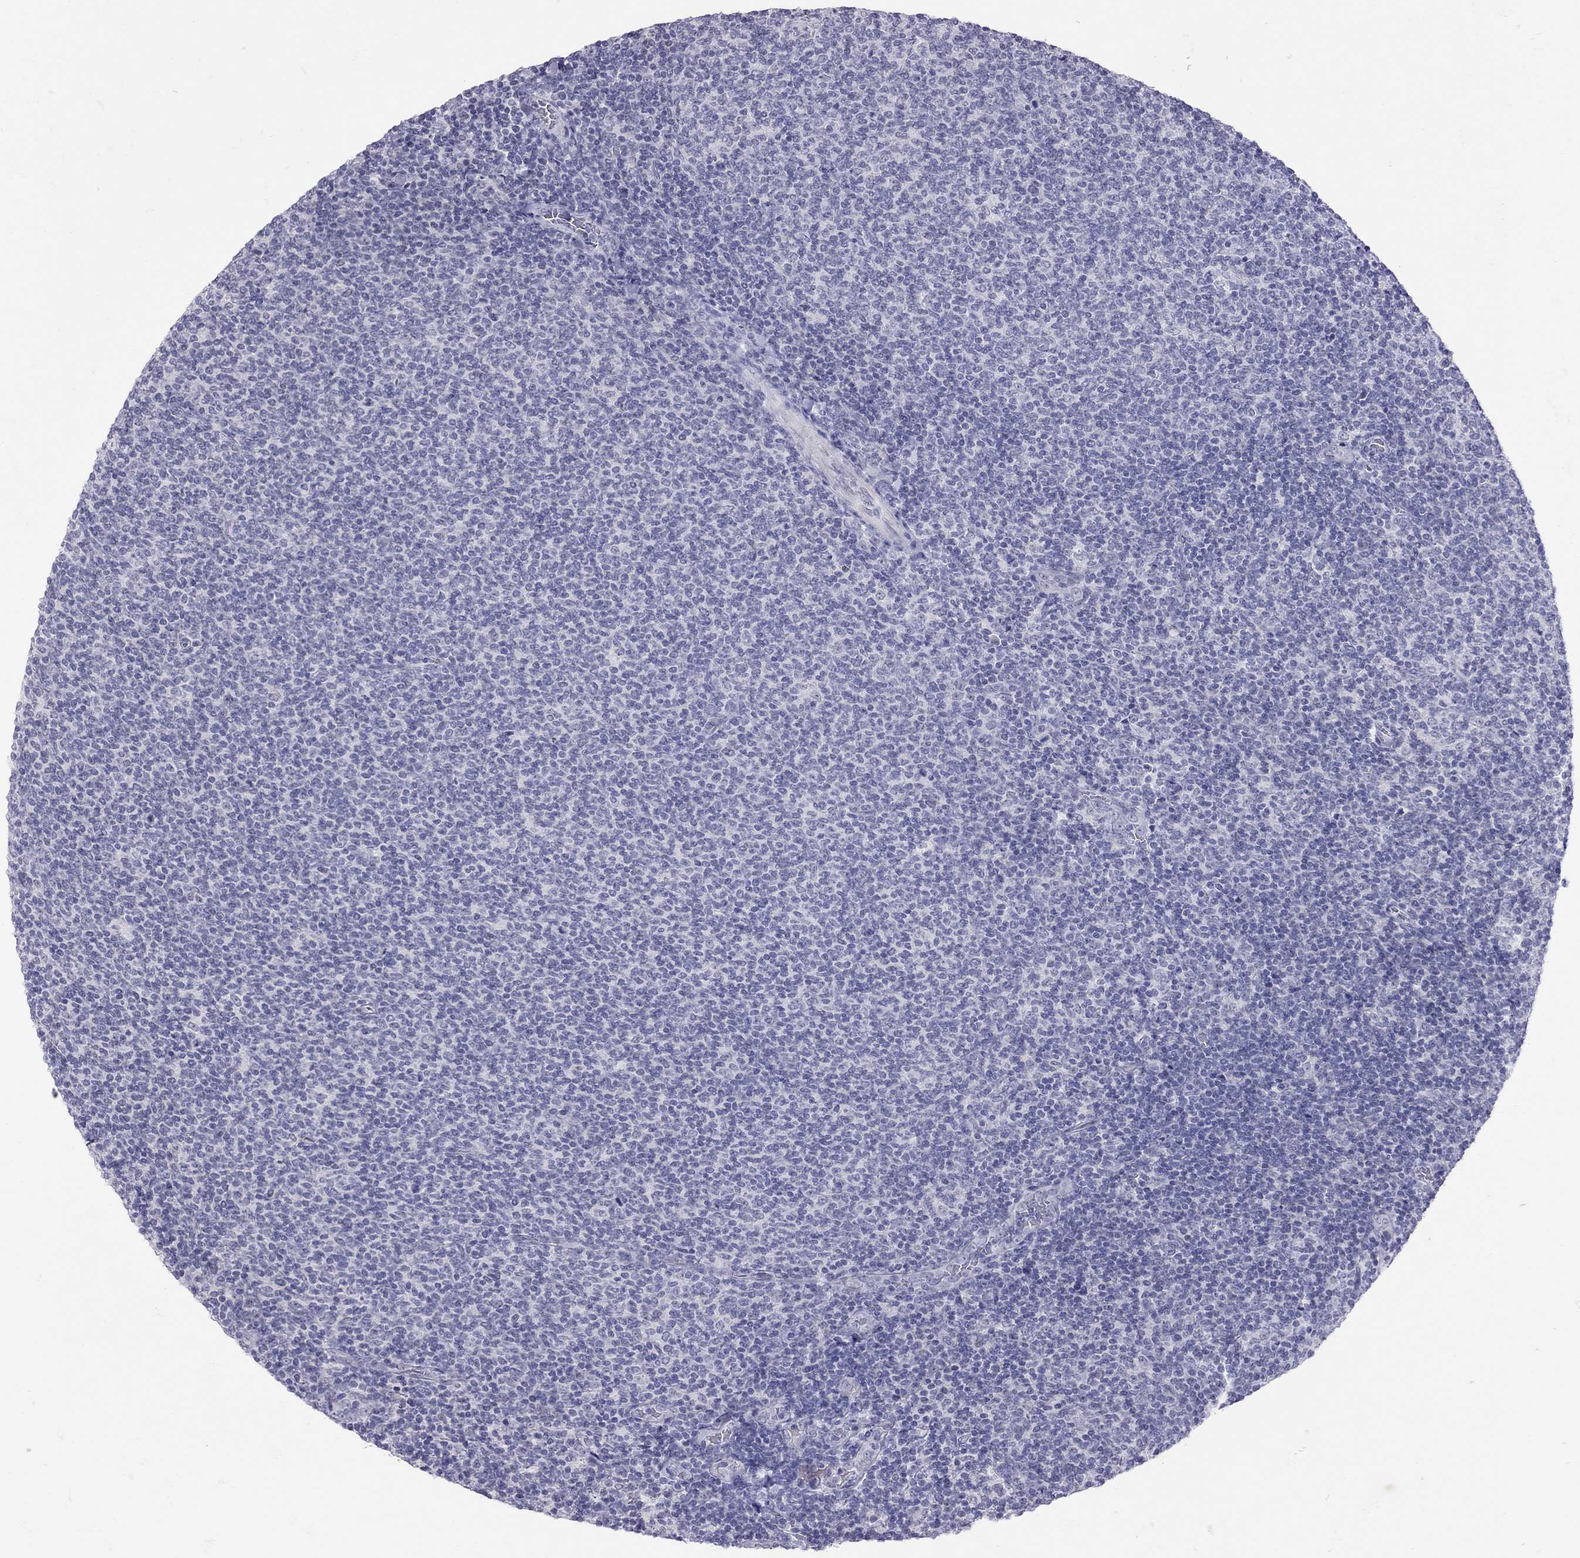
{"staining": {"intensity": "negative", "quantity": "none", "location": "none"}, "tissue": "lymphoma", "cell_type": "Tumor cells", "image_type": "cancer", "snomed": [{"axis": "morphology", "description": "Malignant lymphoma, non-Hodgkin's type, Low grade"}, {"axis": "topography", "description": "Lymph node"}], "caption": "A histopathology image of human lymphoma is negative for staining in tumor cells.", "gene": "JHY", "patient": {"sex": "male", "age": 52}}